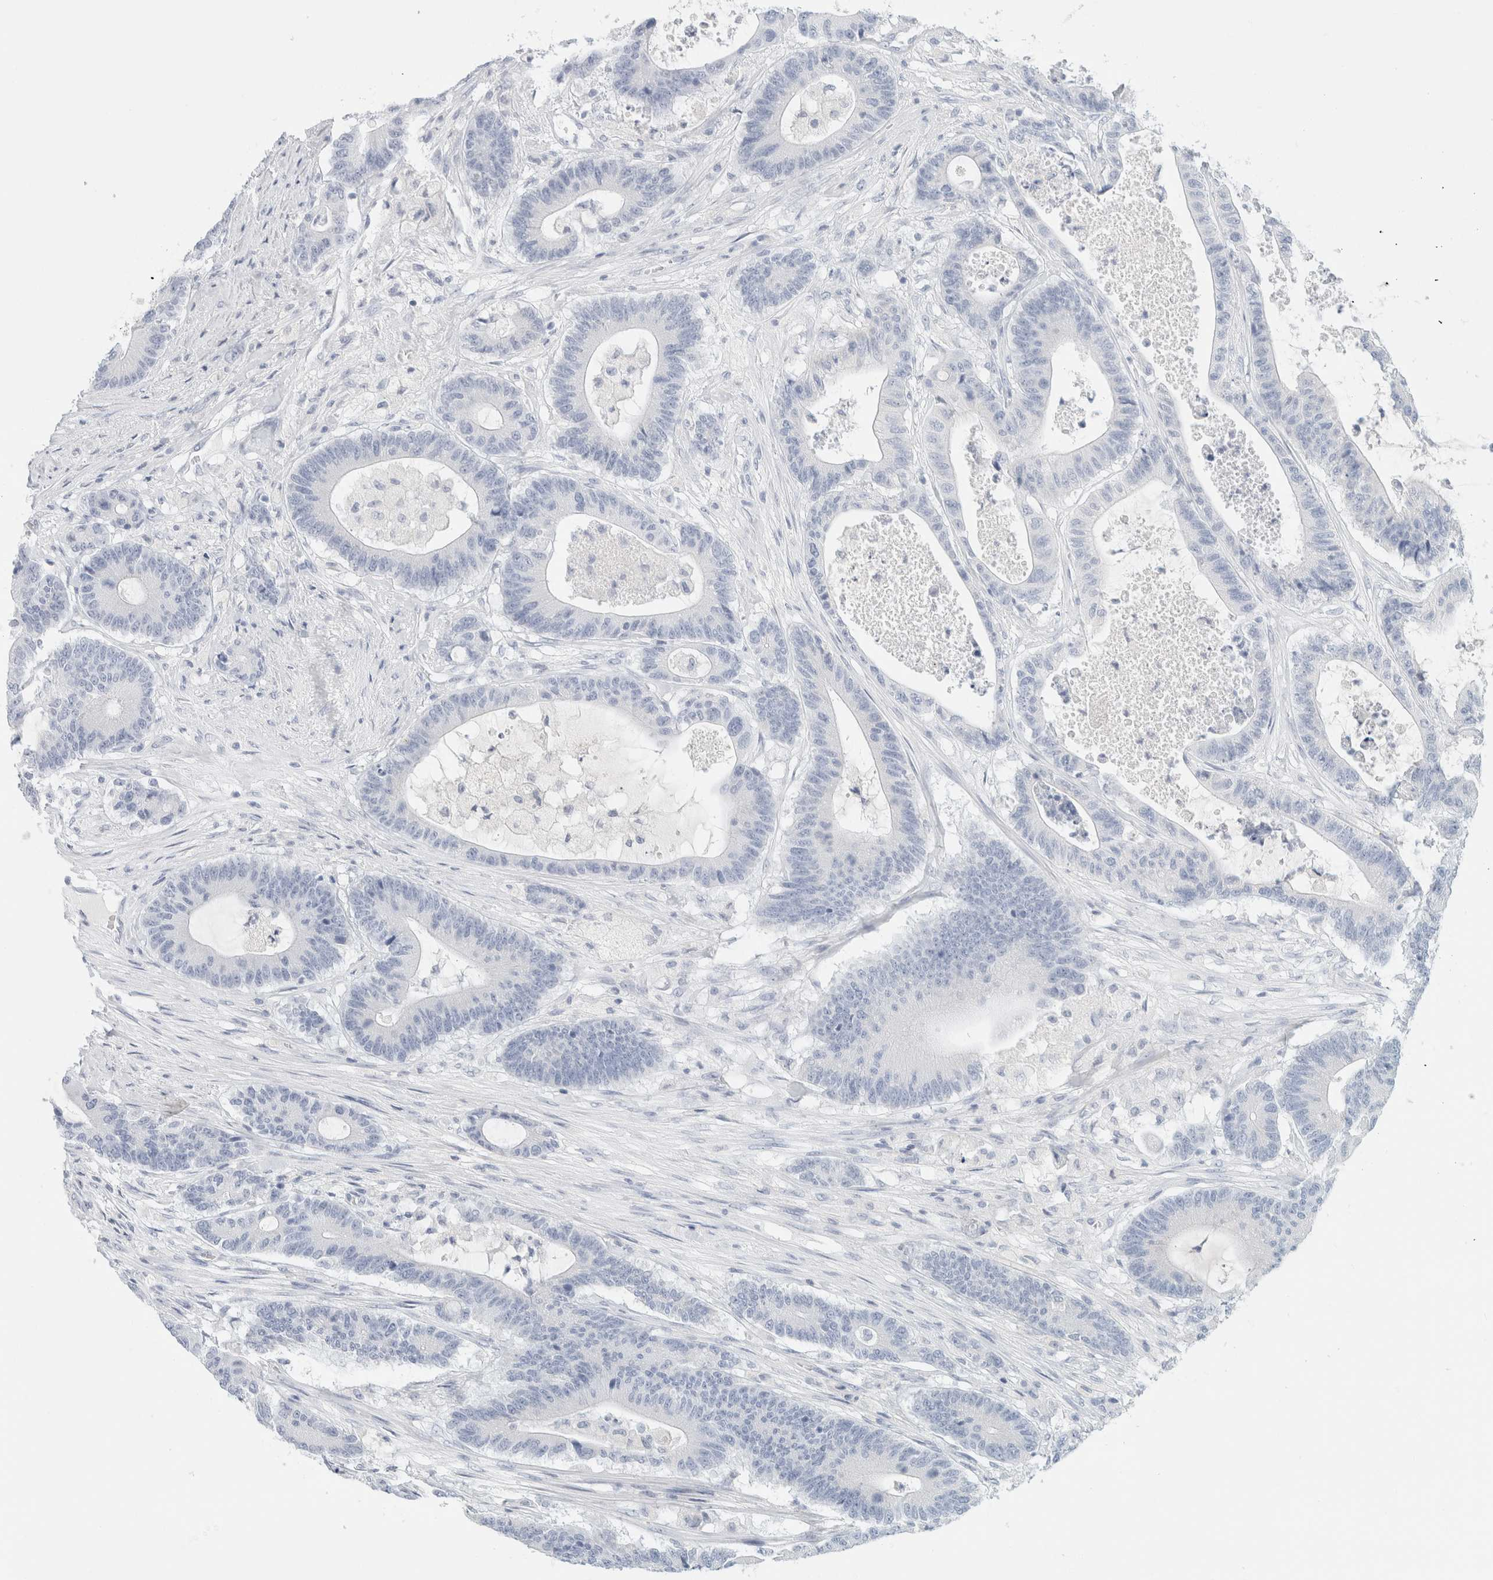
{"staining": {"intensity": "negative", "quantity": "none", "location": "none"}, "tissue": "colorectal cancer", "cell_type": "Tumor cells", "image_type": "cancer", "snomed": [{"axis": "morphology", "description": "Adenocarcinoma, NOS"}, {"axis": "topography", "description": "Colon"}], "caption": "This is an IHC micrograph of colorectal adenocarcinoma. There is no staining in tumor cells.", "gene": "HEXD", "patient": {"sex": "female", "age": 84}}